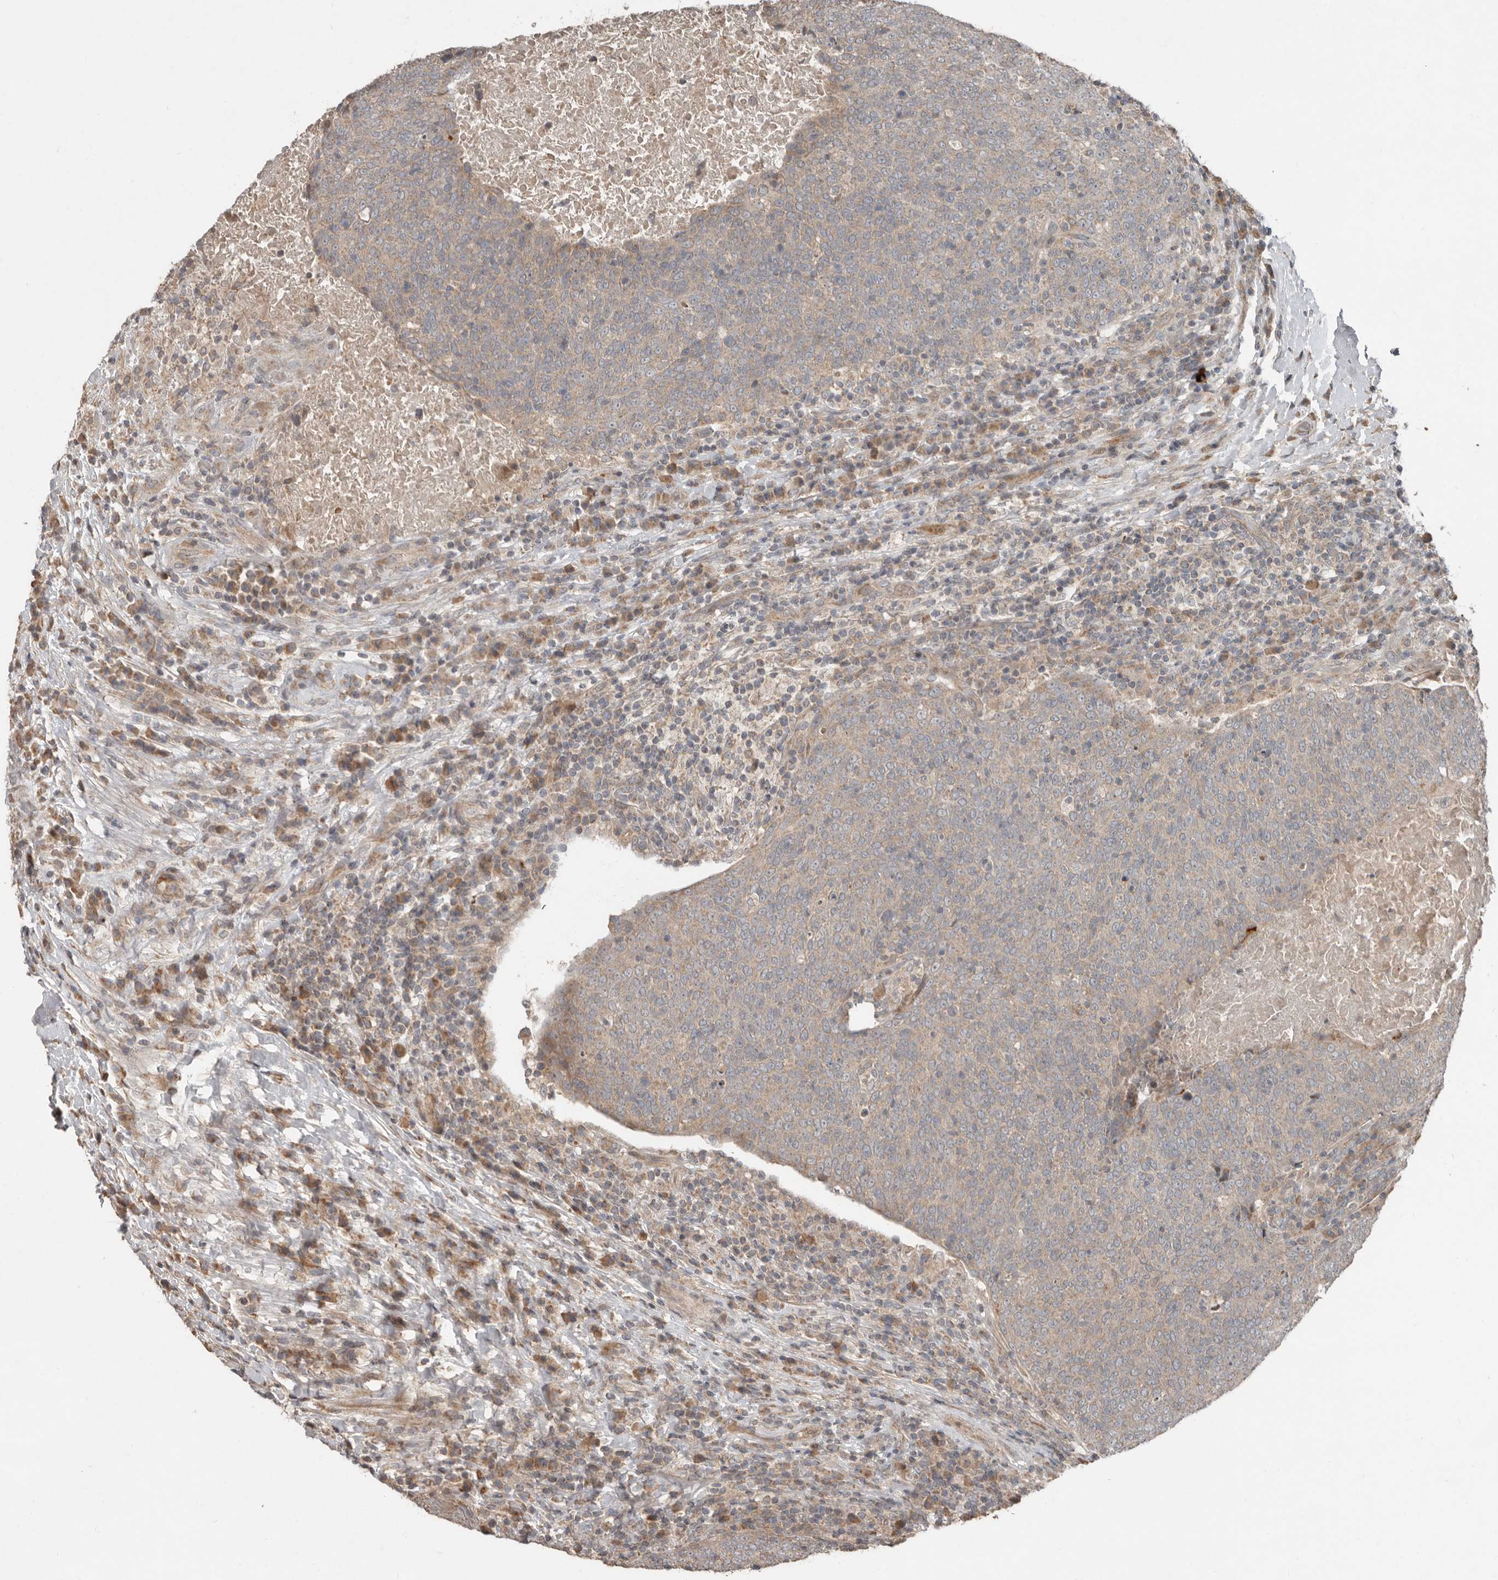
{"staining": {"intensity": "weak", "quantity": "25%-75%", "location": "cytoplasmic/membranous"}, "tissue": "head and neck cancer", "cell_type": "Tumor cells", "image_type": "cancer", "snomed": [{"axis": "morphology", "description": "Squamous cell carcinoma, NOS"}, {"axis": "morphology", "description": "Squamous cell carcinoma, metastatic, NOS"}, {"axis": "topography", "description": "Lymph node"}, {"axis": "topography", "description": "Head-Neck"}], "caption": "Head and neck cancer (squamous cell carcinoma) stained with a brown dye displays weak cytoplasmic/membranous positive staining in about 25%-75% of tumor cells.", "gene": "SLC6A7", "patient": {"sex": "male", "age": 62}}